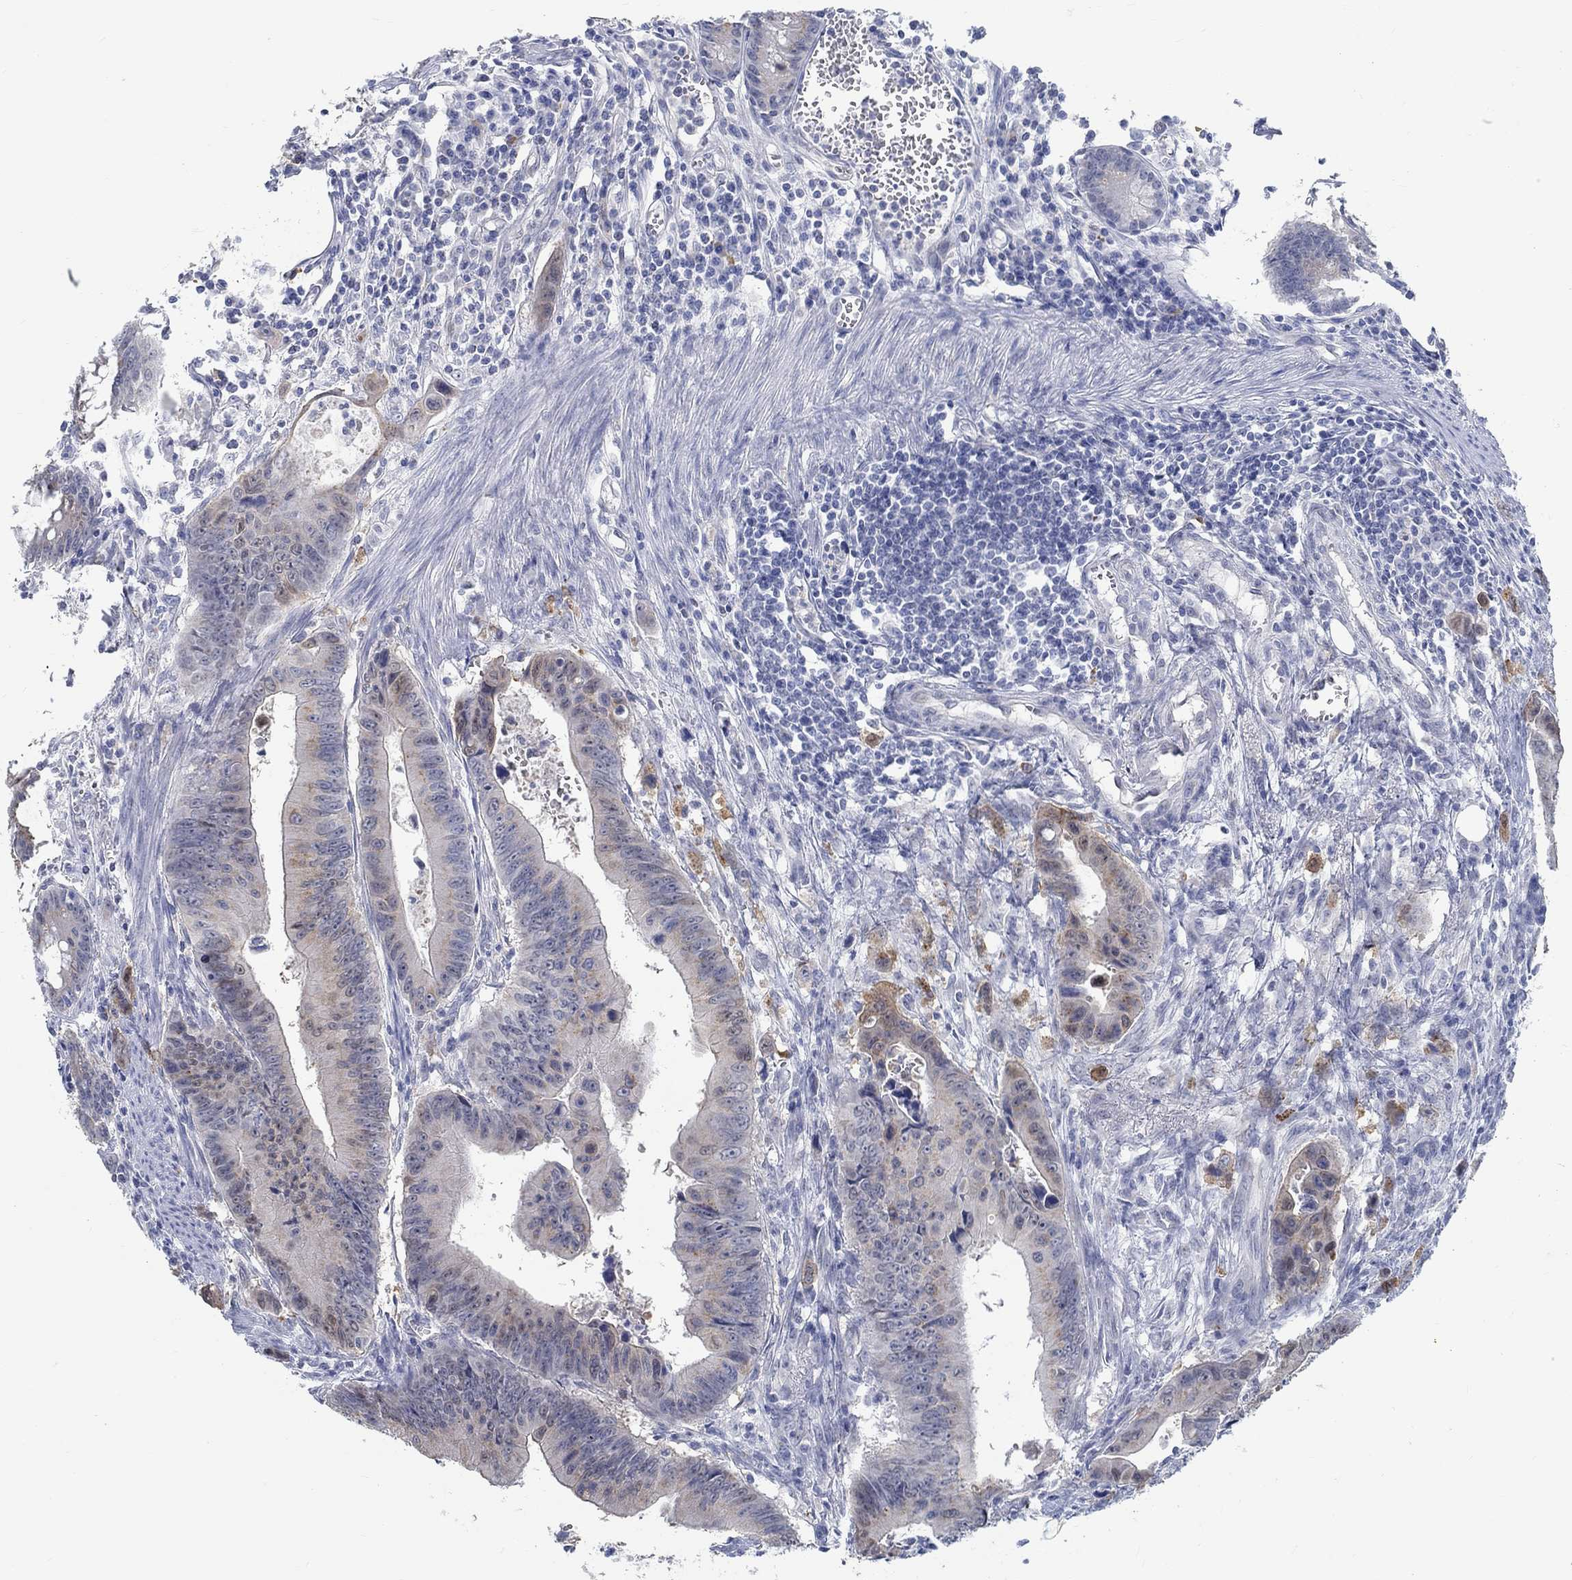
{"staining": {"intensity": "weak", "quantity": "25%-75%", "location": "cytoplasmic/membranous"}, "tissue": "colorectal cancer", "cell_type": "Tumor cells", "image_type": "cancer", "snomed": [{"axis": "morphology", "description": "Adenocarcinoma, NOS"}, {"axis": "topography", "description": "Colon"}], "caption": "High-power microscopy captured an immunohistochemistry (IHC) photomicrograph of colorectal adenocarcinoma, revealing weak cytoplasmic/membranous staining in about 25%-75% of tumor cells. (IHC, brightfield microscopy, high magnification).", "gene": "TEKT4", "patient": {"sex": "female", "age": 87}}